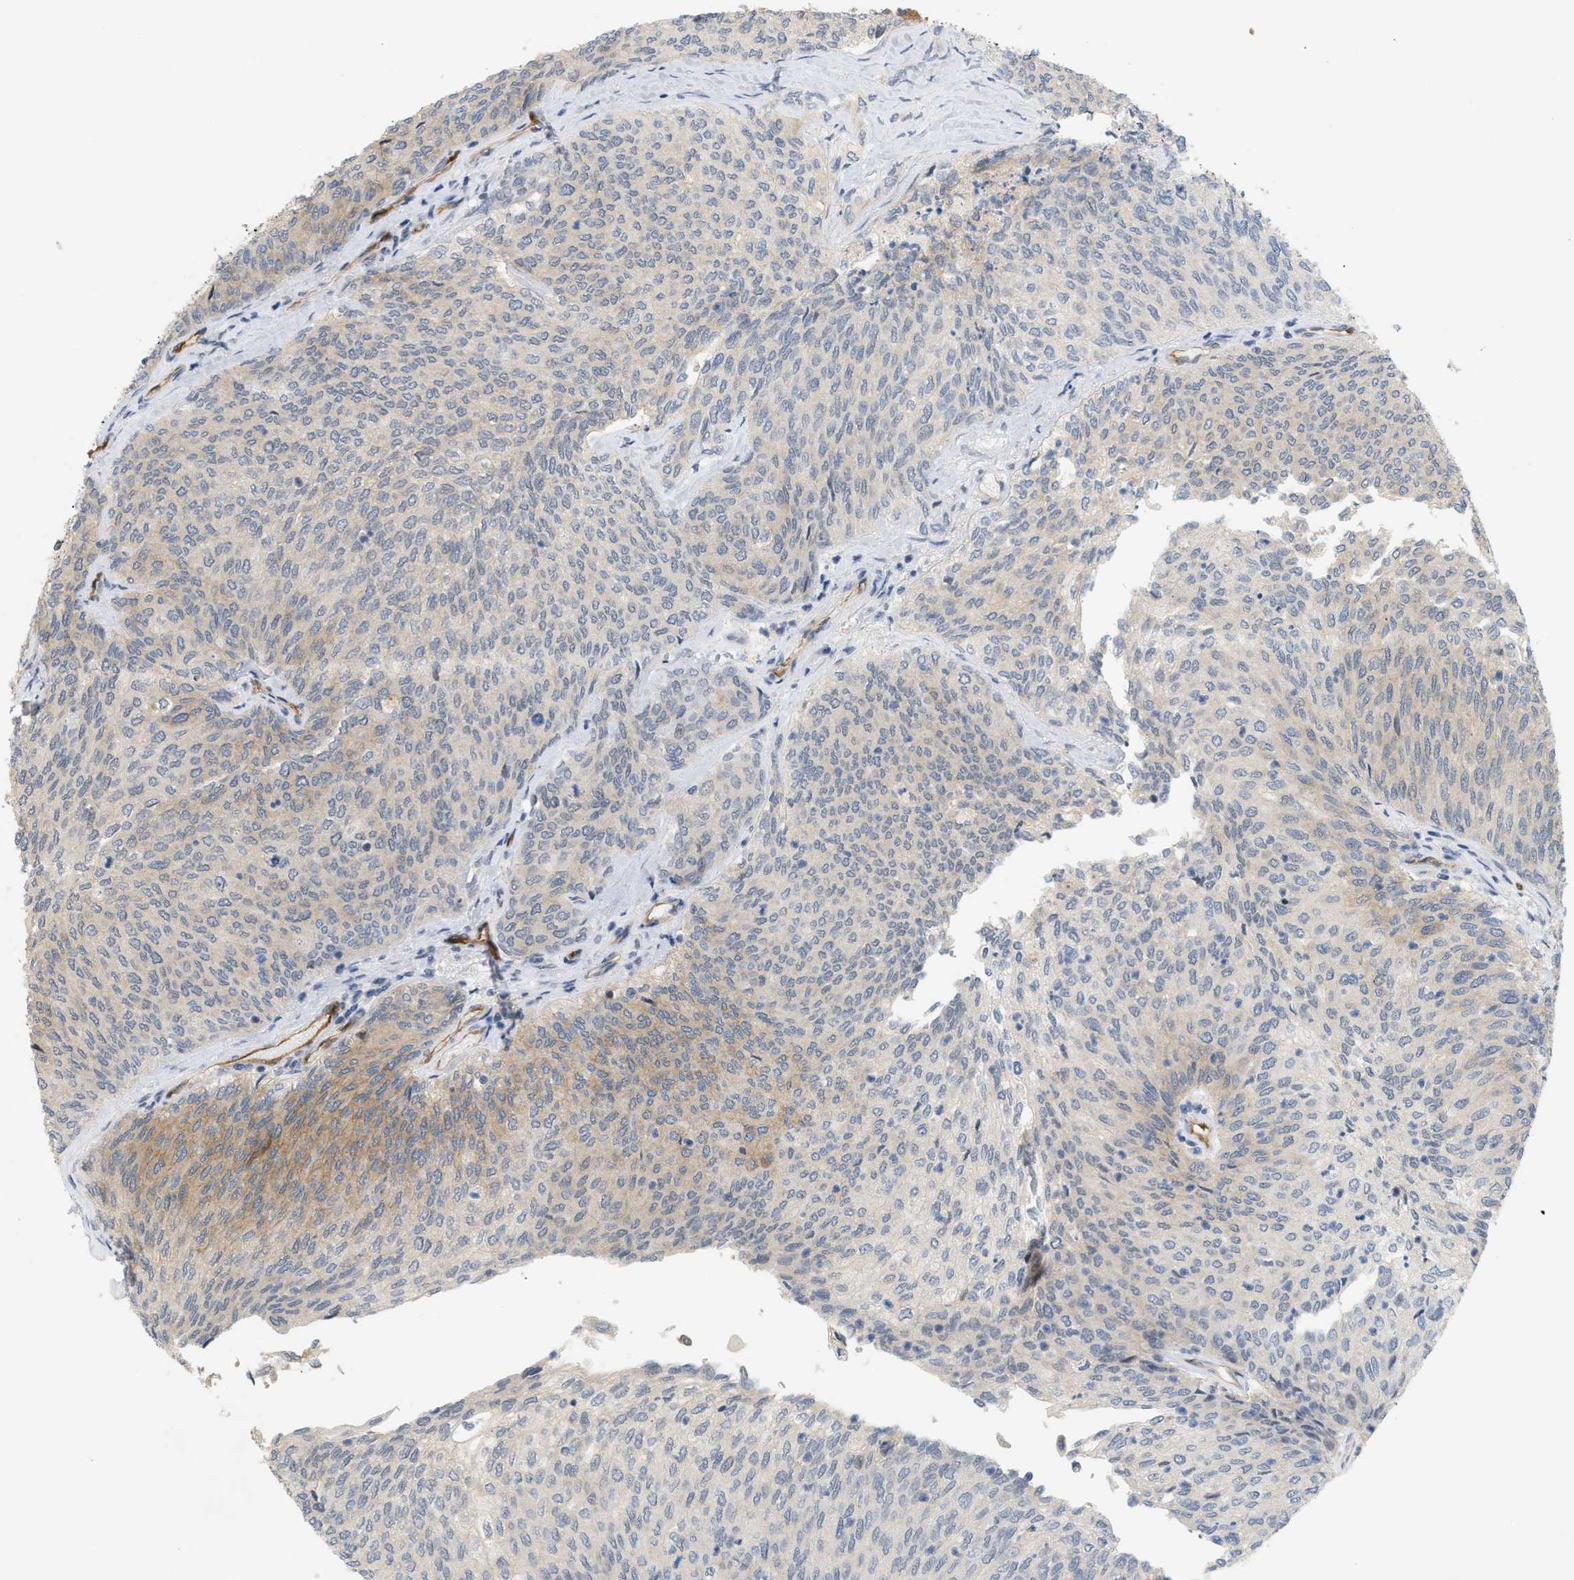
{"staining": {"intensity": "weak", "quantity": "25%-75%", "location": "cytoplasmic/membranous"}, "tissue": "urothelial cancer", "cell_type": "Tumor cells", "image_type": "cancer", "snomed": [{"axis": "morphology", "description": "Urothelial carcinoma, Low grade"}, {"axis": "topography", "description": "Urinary bladder"}], "caption": "This is a micrograph of IHC staining of urothelial carcinoma (low-grade), which shows weak expression in the cytoplasmic/membranous of tumor cells.", "gene": "PALMD", "patient": {"sex": "female", "age": 79}}